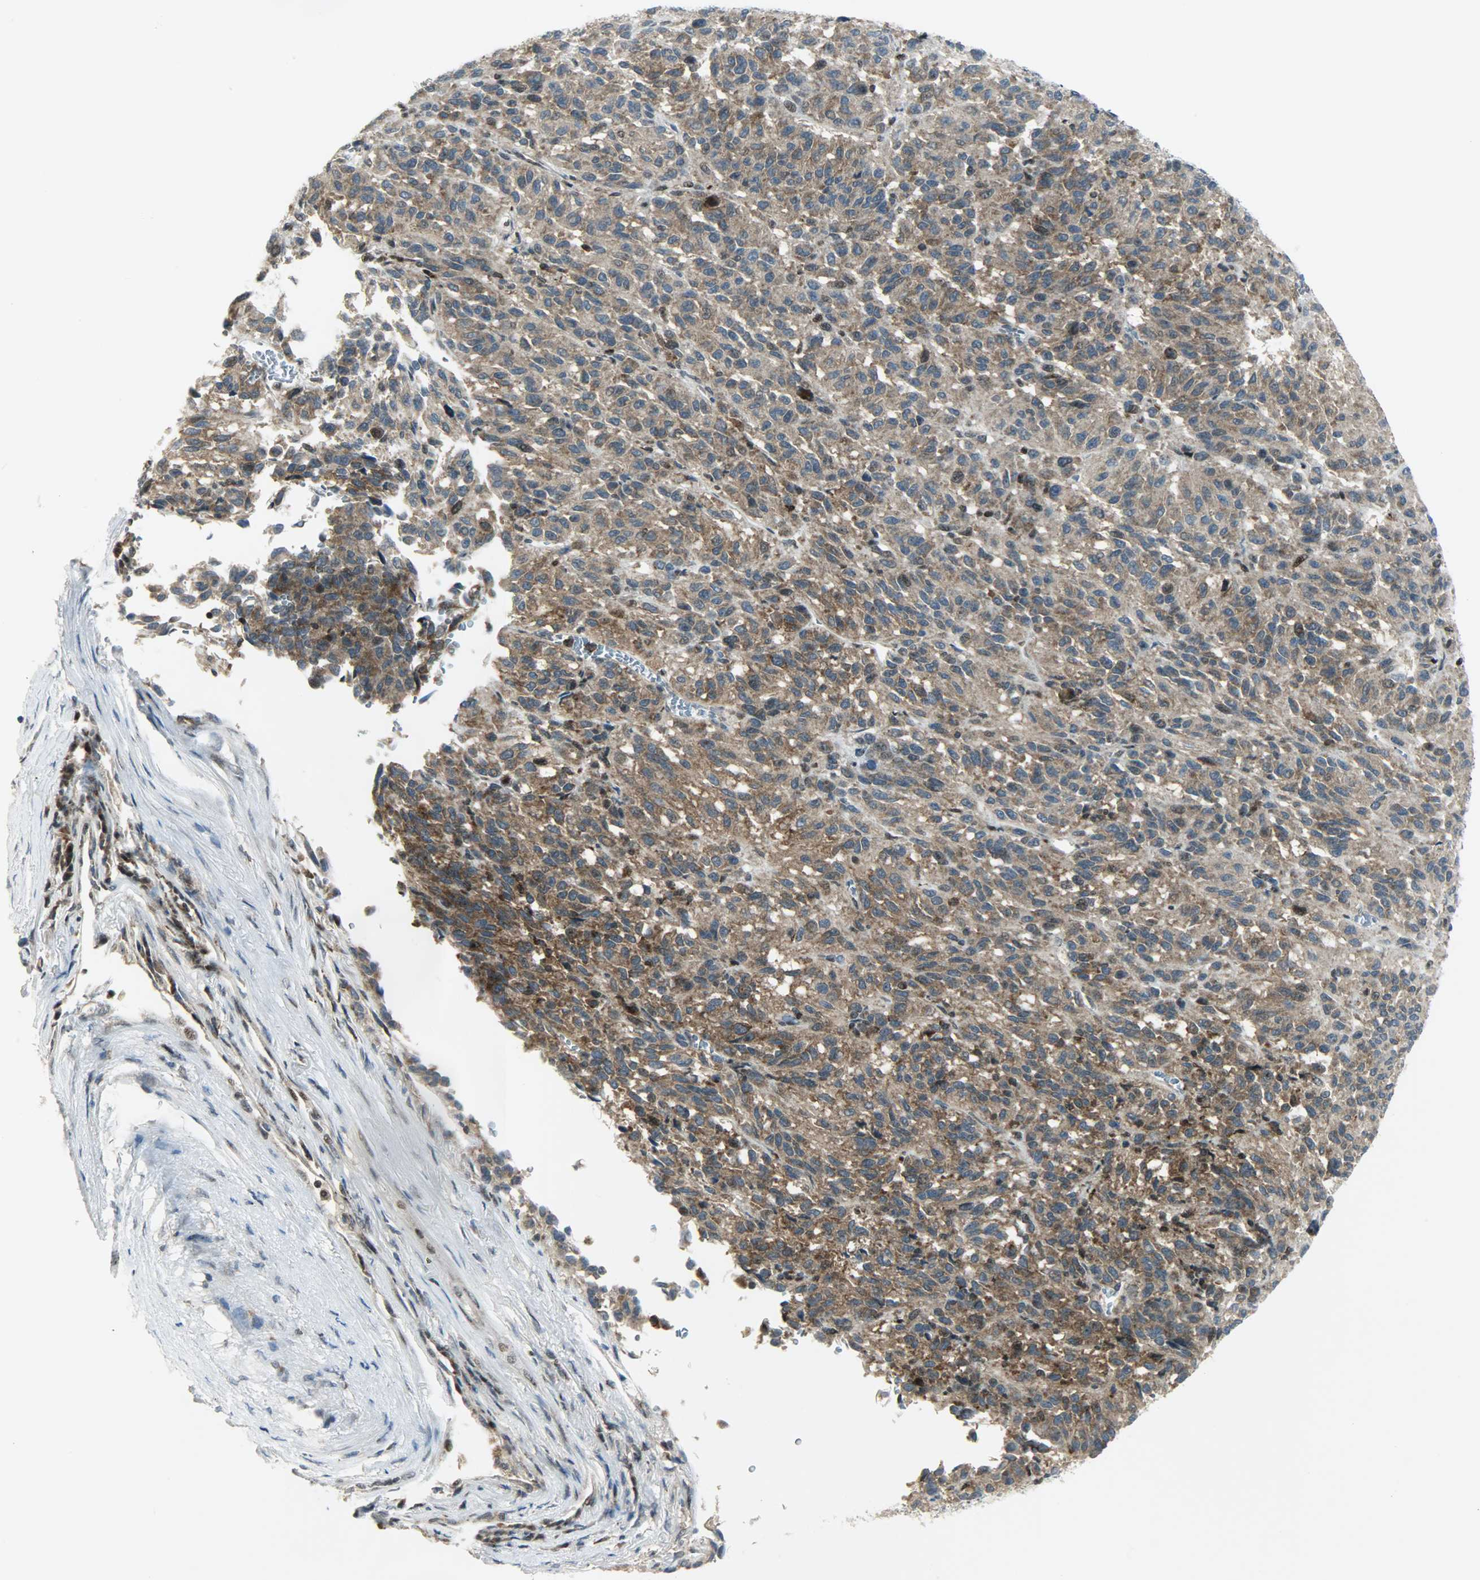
{"staining": {"intensity": "moderate", "quantity": ">75%", "location": "cytoplasmic/membranous"}, "tissue": "melanoma", "cell_type": "Tumor cells", "image_type": "cancer", "snomed": [{"axis": "morphology", "description": "Malignant melanoma, Metastatic site"}, {"axis": "topography", "description": "Lung"}], "caption": "Immunohistochemical staining of malignant melanoma (metastatic site) shows moderate cytoplasmic/membranous protein expression in about >75% of tumor cells.", "gene": "IL15", "patient": {"sex": "male", "age": 64}}